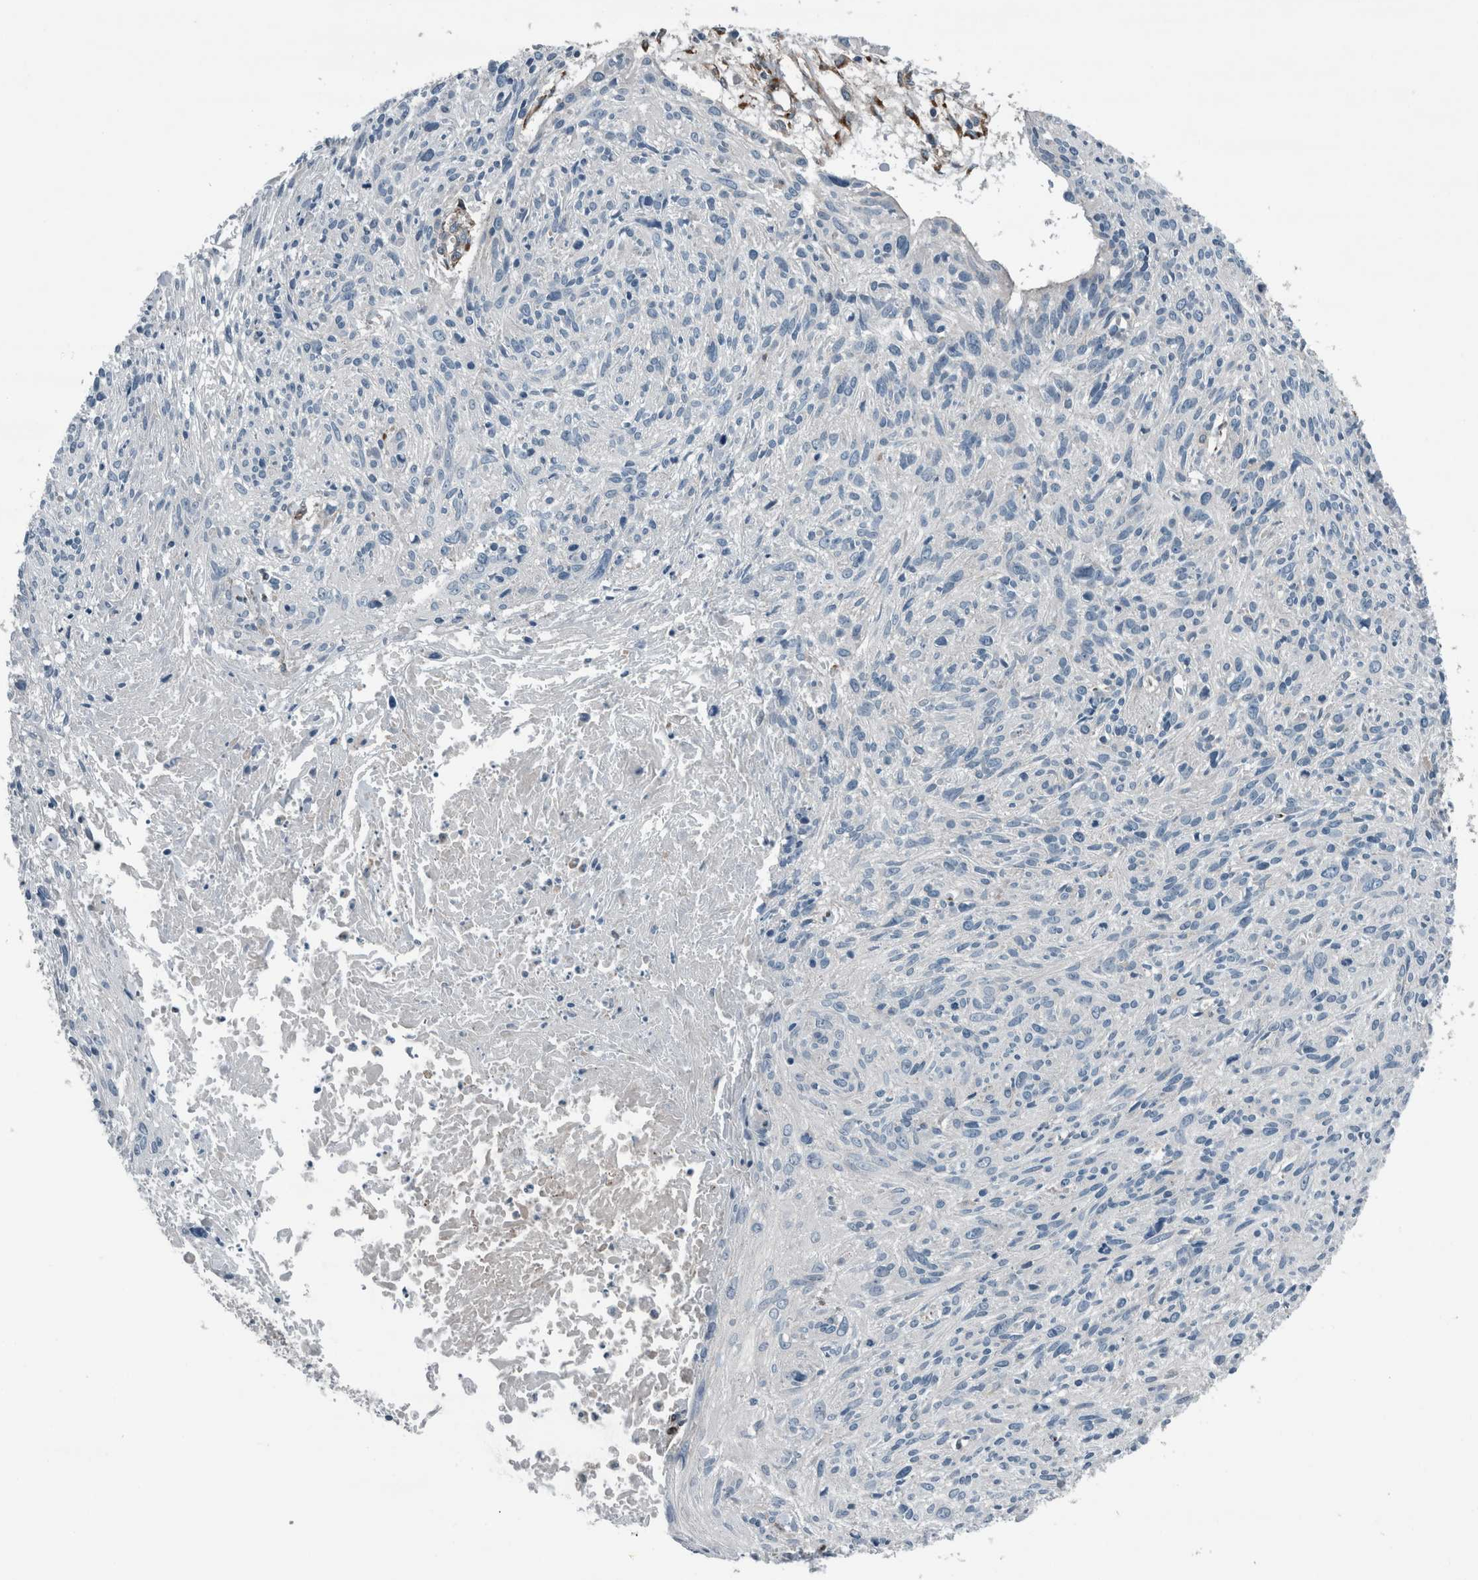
{"staining": {"intensity": "negative", "quantity": "none", "location": "none"}, "tissue": "cervical cancer", "cell_type": "Tumor cells", "image_type": "cancer", "snomed": [{"axis": "morphology", "description": "Squamous cell carcinoma, NOS"}, {"axis": "topography", "description": "Cervix"}], "caption": "DAB (3,3'-diaminobenzidine) immunohistochemical staining of human cervical cancer shows no significant expression in tumor cells.", "gene": "GLT8D2", "patient": {"sex": "female", "age": 51}}